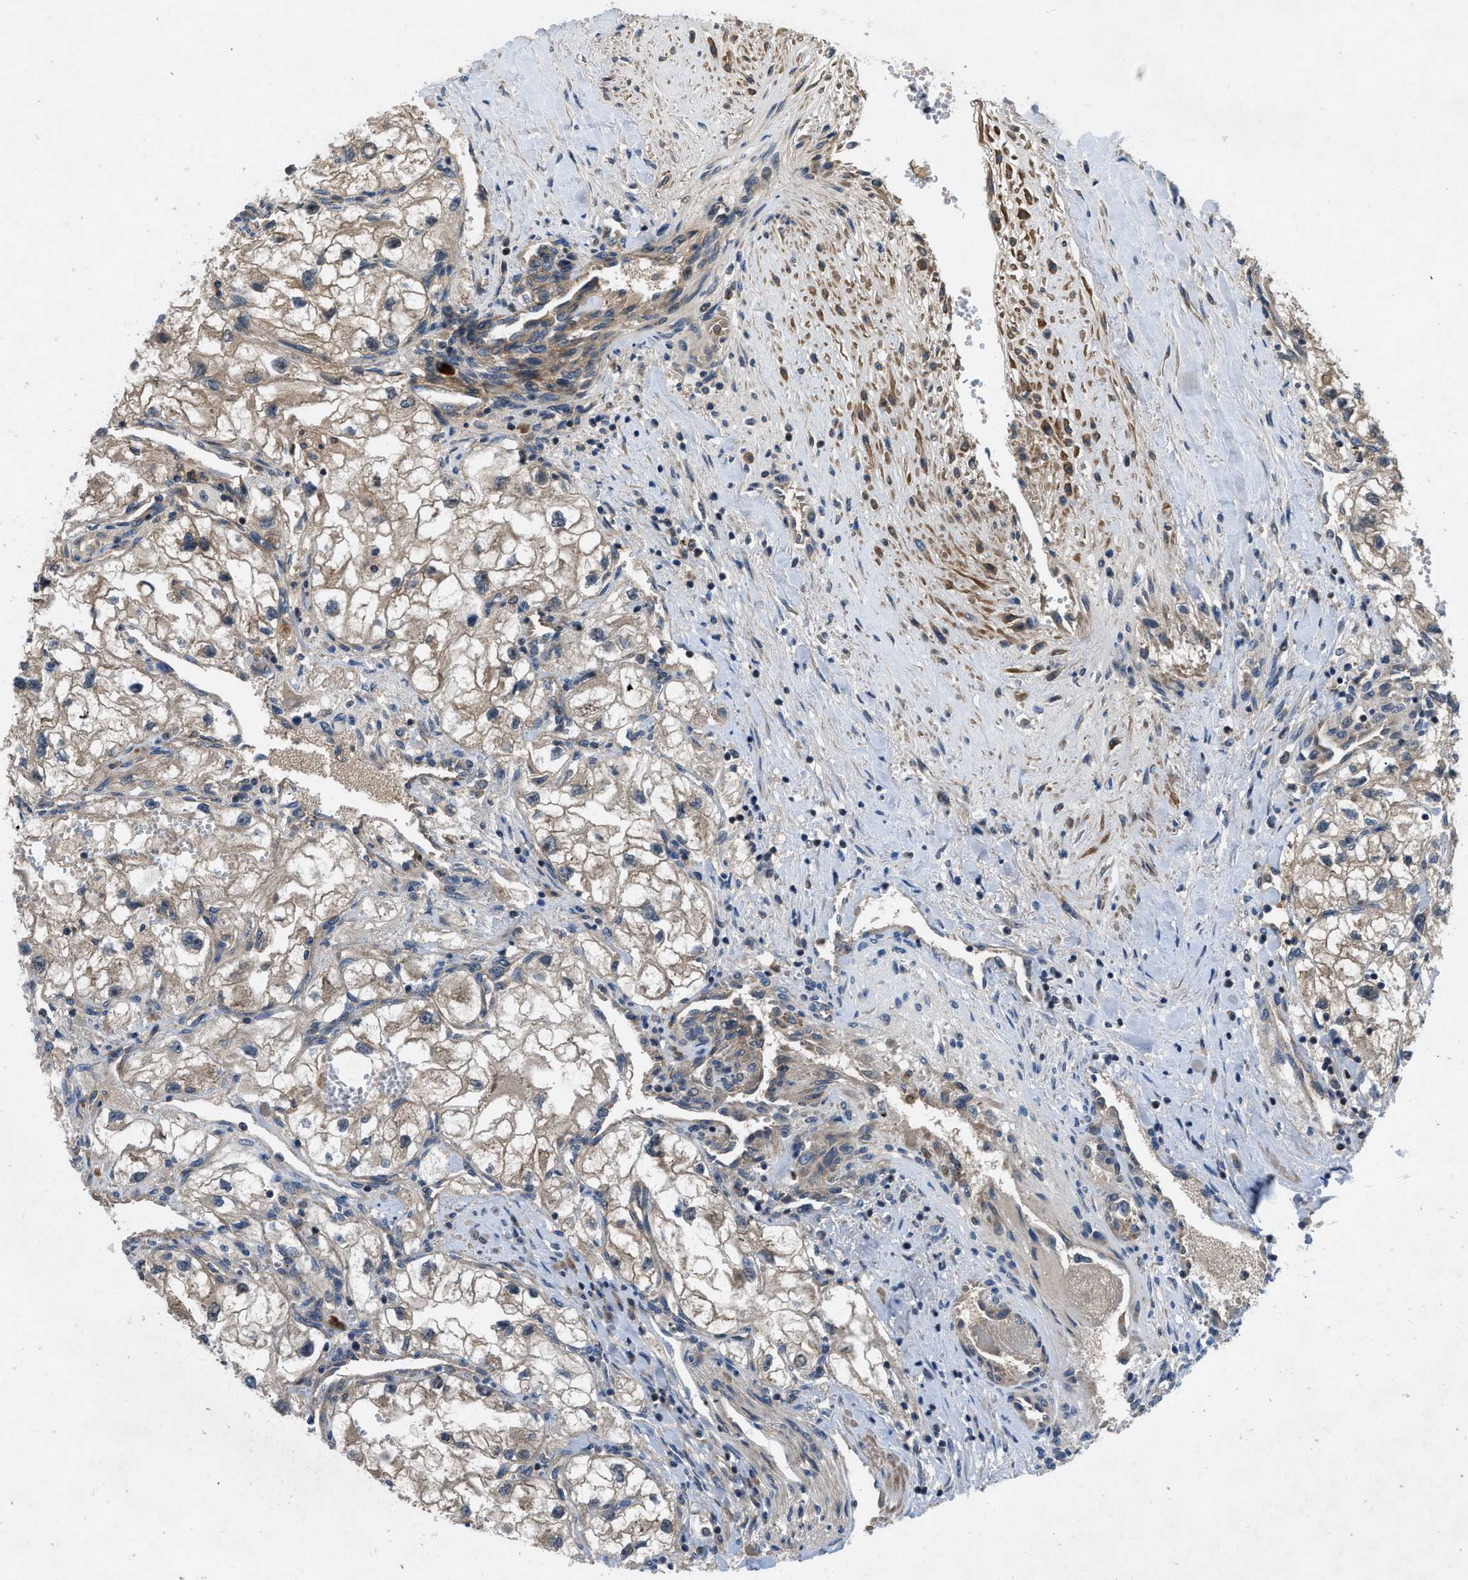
{"staining": {"intensity": "weak", "quantity": "25%-75%", "location": "cytoplasmic/membranous"}, "tissue": "renal cancer", "cell_type": "Tumor cells", "image_type": "cancer", "snomed": [{"axis": "morphology", "description": "Adenocarcinoma, NOS"}, {"axis": "topography", "description": "Kidney"}], "caption": "An immunohistochemistry (IHC) photomicrograph of tumor tissue is shown. Protein staining in brown shows weak cytoplasmic/membranous positivity in adenocarcinoma (renal) within tumor cells. (Brightfield microscopy of DAB IHC at high magnification).", "gene": "GPR31", "patient": {"sex": "female", "age": 70}}